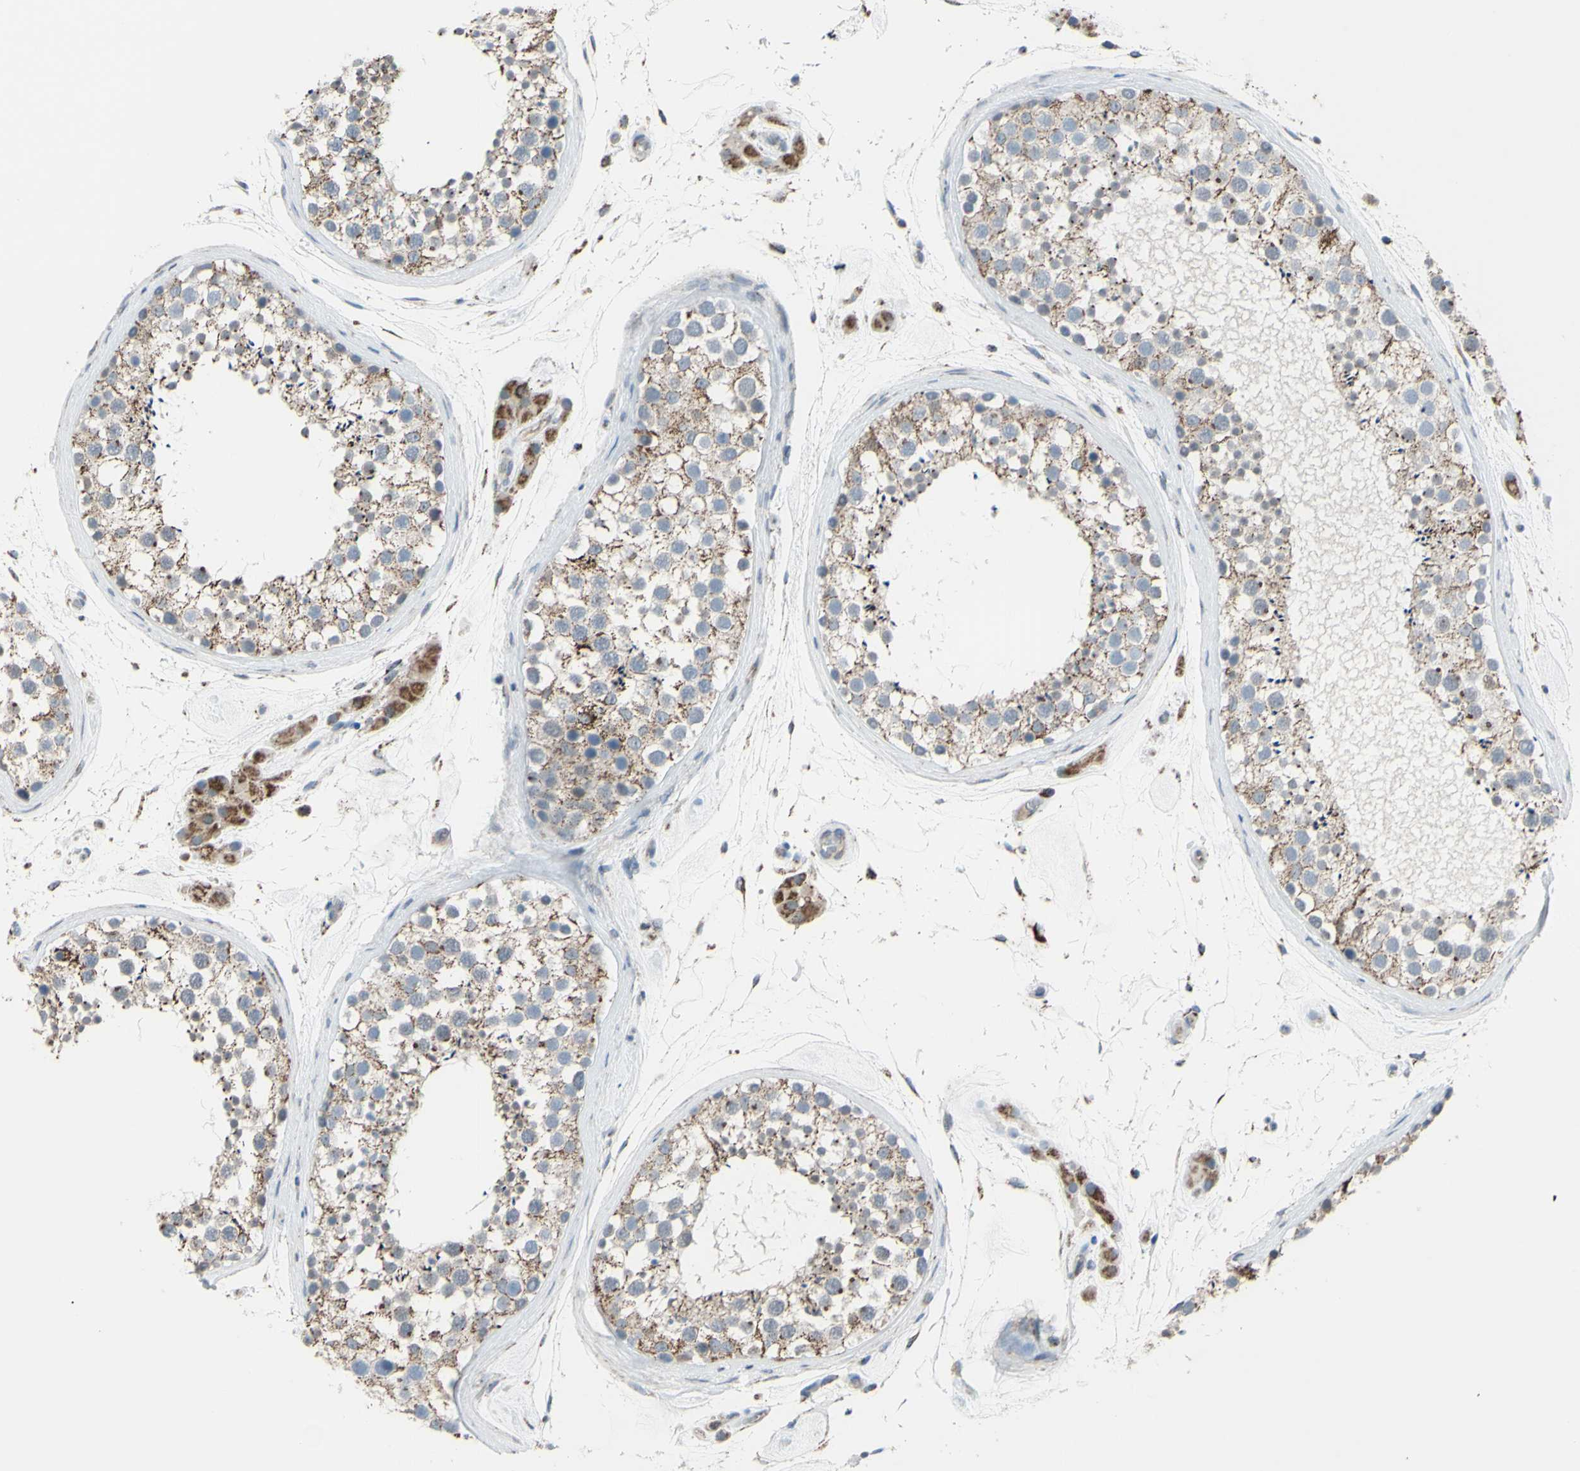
{"staining": {"intensity": "moderate", "quantity": ">75%", "location": "cytoplasmic/membranous"}, "tissue": "testis", "cell_type": "Cells in seminiferous ducts", "image_type": "normal", "snomed": [{"axis": "morphology", "description": "Normal tissue, NOS"}, {"axis": "topography", "description": "Testis"}], "caption": "High-magnification brightfield microscopy of normal testis stained with DAB (brown) and counterstained with hematoxylin (blue). cells in seminiferous ducts exhibit moderate cytoplasmic/membranous positivity is identified in about>75% of cells.", "gene": "GLT8D1", "patient": {"sex": "male", "age": 46}}